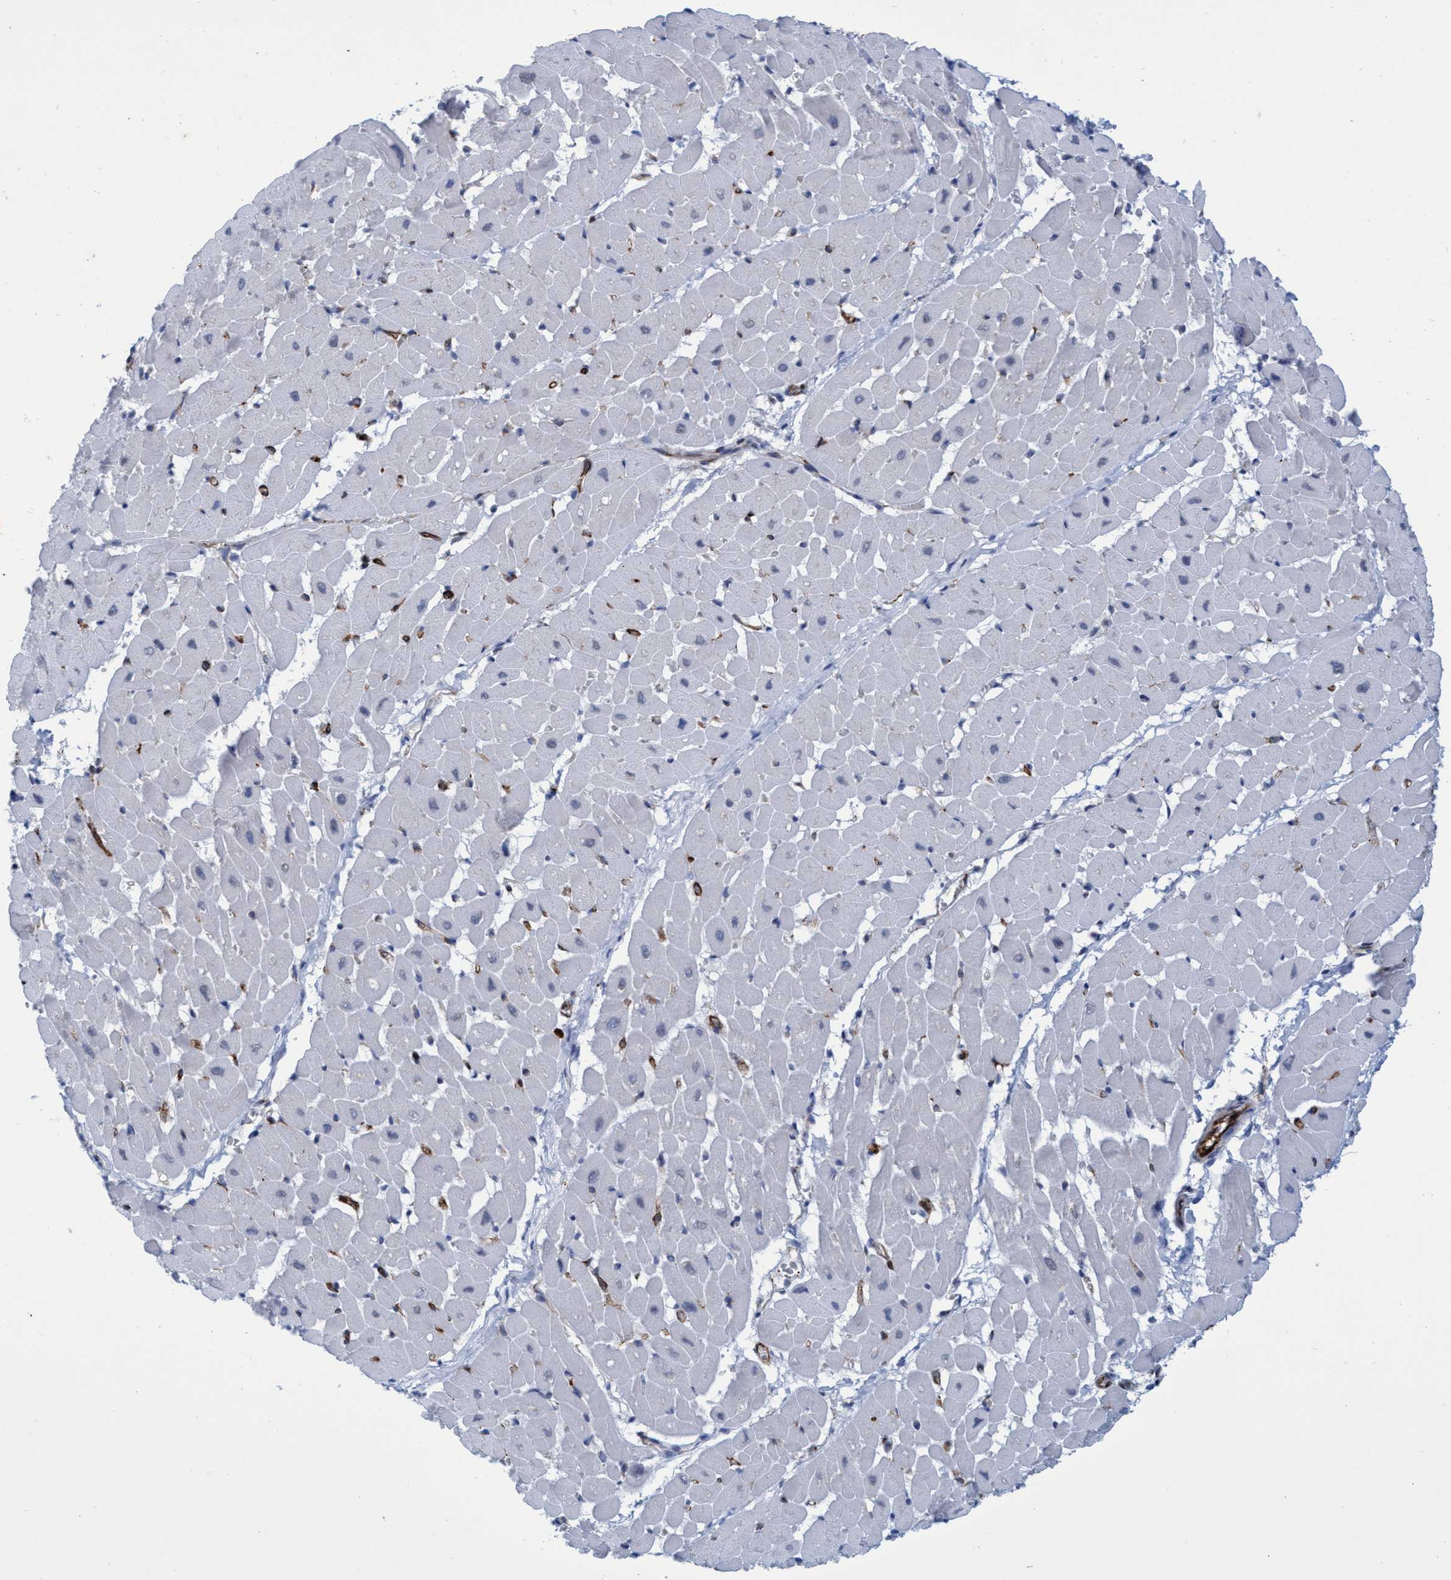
{"staining": {"intensity": "negative", "quantity": "none", "location": "none"}, "tissue": "heart muscle", "cell_type": "Cardiomyocytes", "image_type": "normal", "snomed": [{"axis": "morphology", "description": "Normal tissue, NOS"}, {"axis": "topography", "description": "Heart"}], "caption": "IHC photomicrograph of unremarkable heart muscle stained for a protein (brown), which reveals no positivity in cardiomyocytes.", "gene": "SLC43A2", "patient": {"sex": "male", "age": 45}}